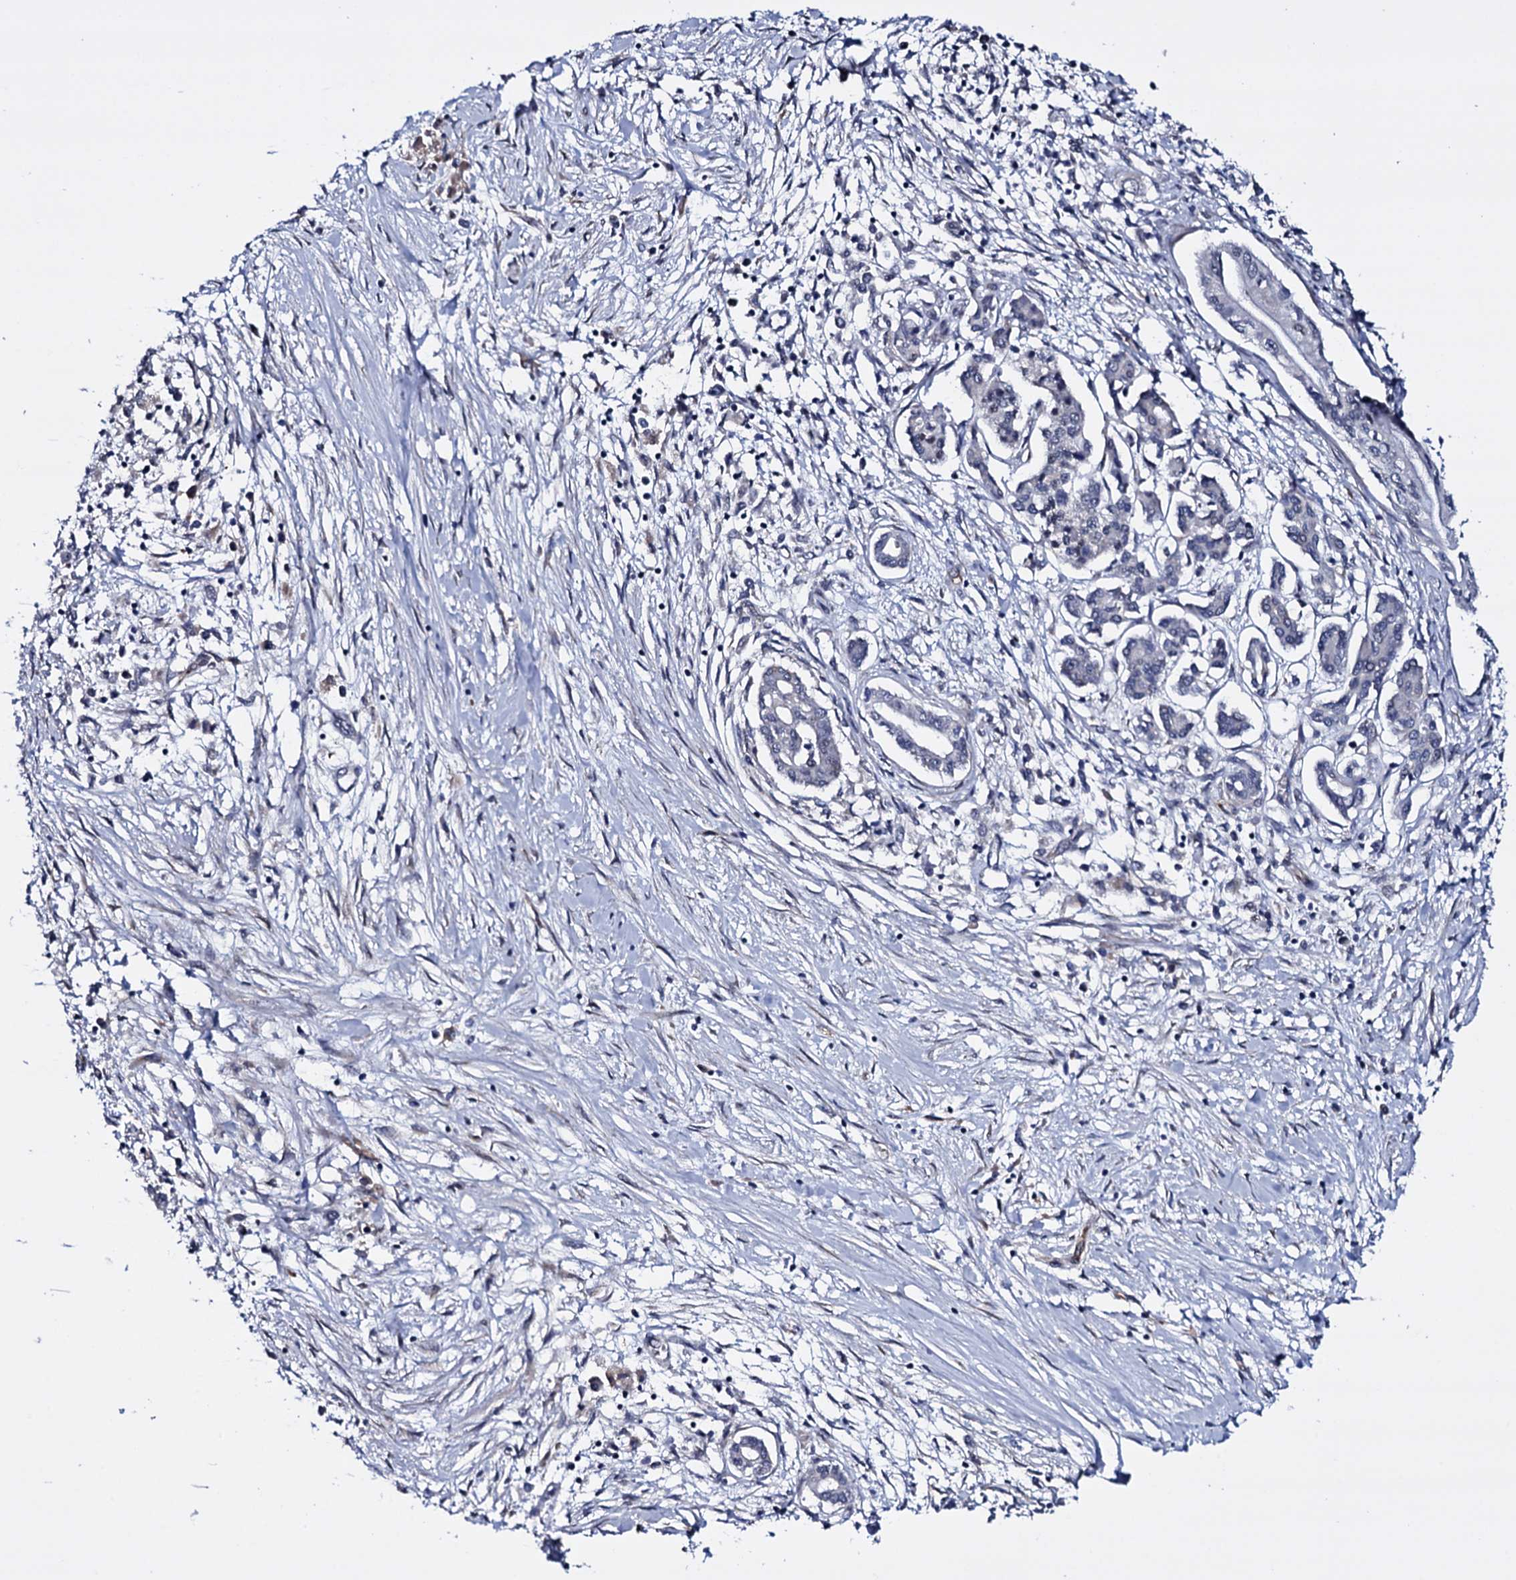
{"staining": {"intensity": "negative", "quantity": "none", "location": "none"}, "tissue": "pancreatic cancer", "cell_type": "Tumor cells", "image_type": "cancer", "snomed": [{"axis": "morphology", "description": "Adenocarcinoma, NOS"}, {"axis": "topography", "description": "Pancreas"}], "caption": "IHC histopathology image of human pancreatic cancer stained for a protein (brown), which exhibits no expression in tumor cells.", "gene": "GAREM1", "patient": {"sex": "female", "age": 50}}